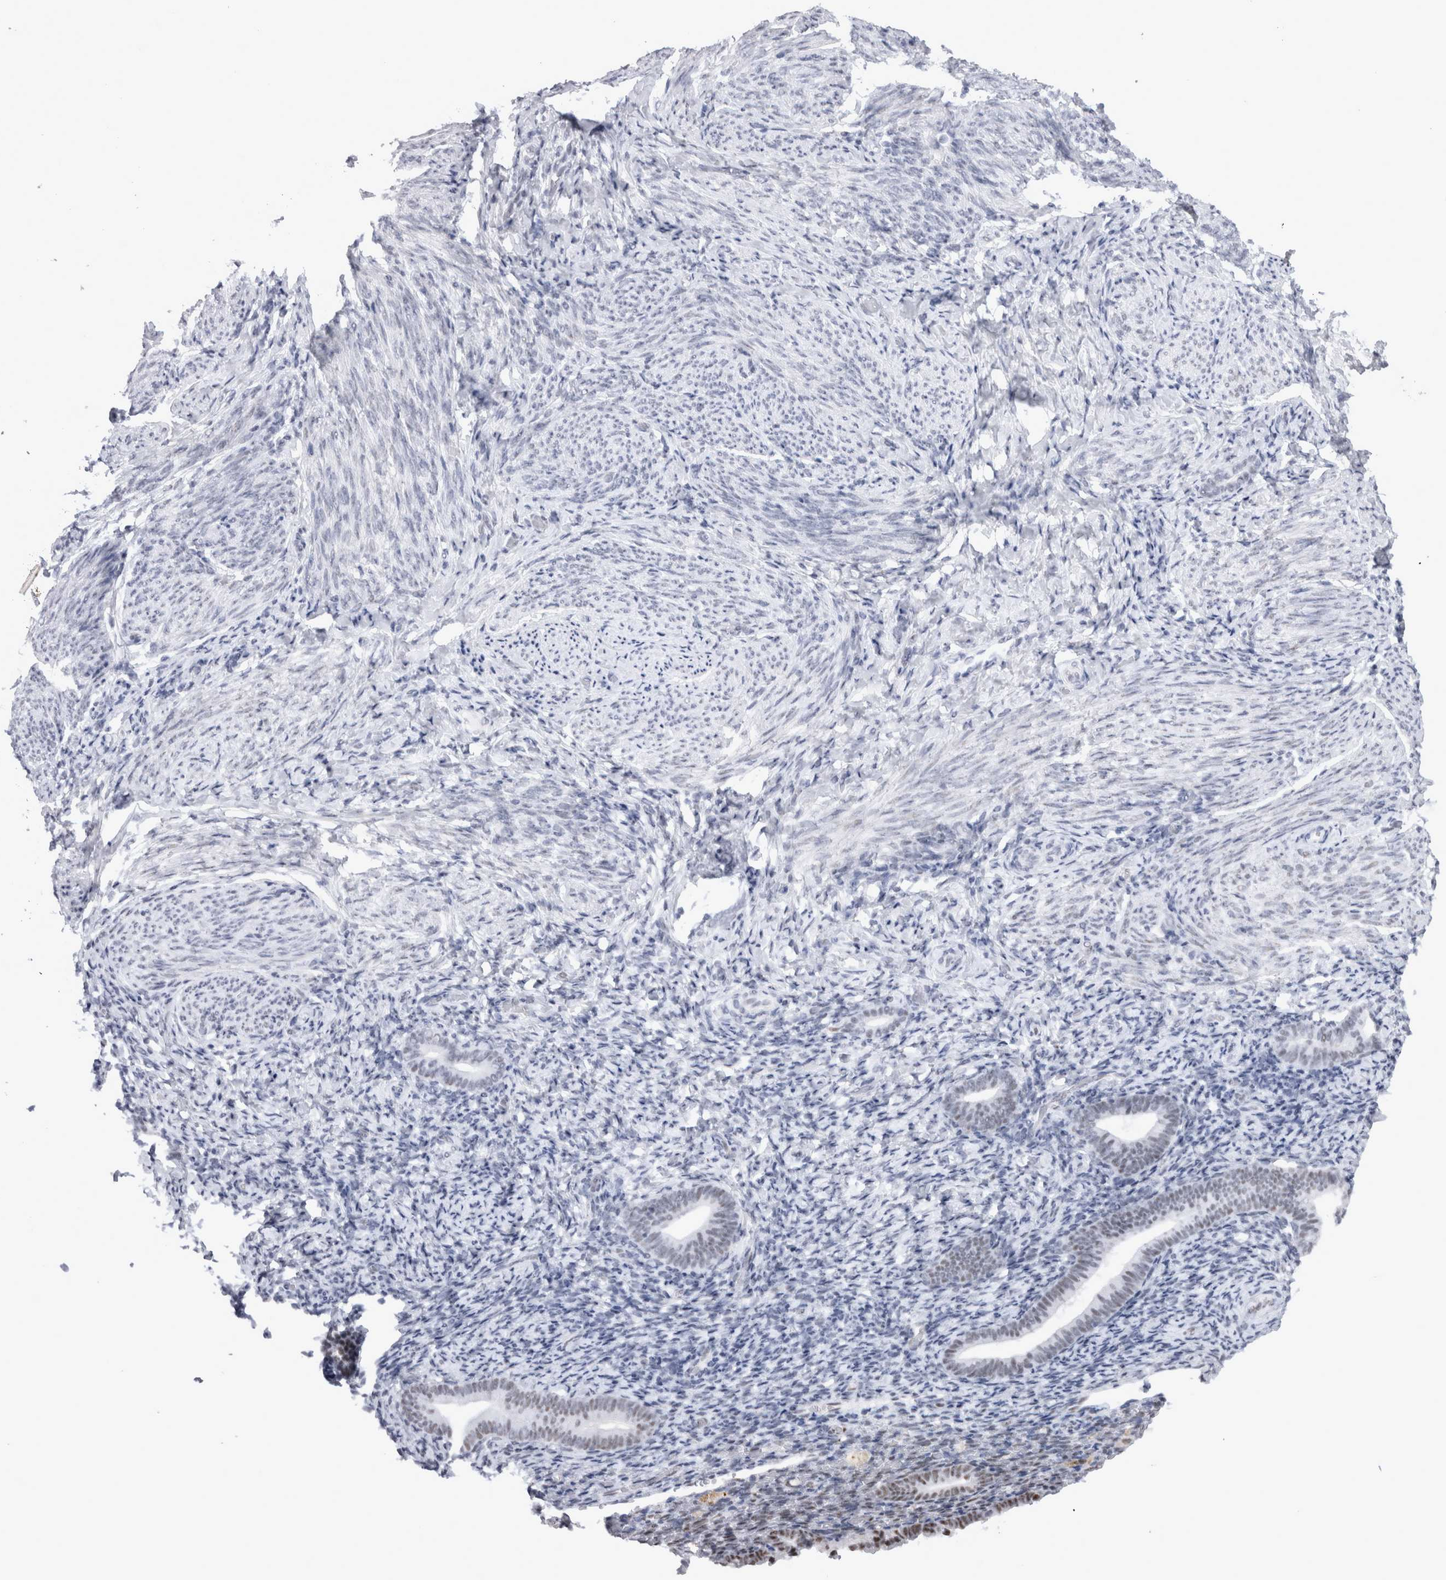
{"staining": {"intensity": "weak", "quantity": "<25%", "location": "nuclear"}, "tissue": "endometrium", "cell_type": "Cells in endometrial stroma", "image_type": "normal", "snomed": [{"axis": "morphology", "description": "Normal tissue, NOS"}, {"axis": "topography", "description": "Endometrium"}], "caption": "Immunohistochemical staining of normal endometrium displays no significant staining in cells in endometrial stroma.", "gene": "API5", "patient": {"sex": "female", "age": 51}}